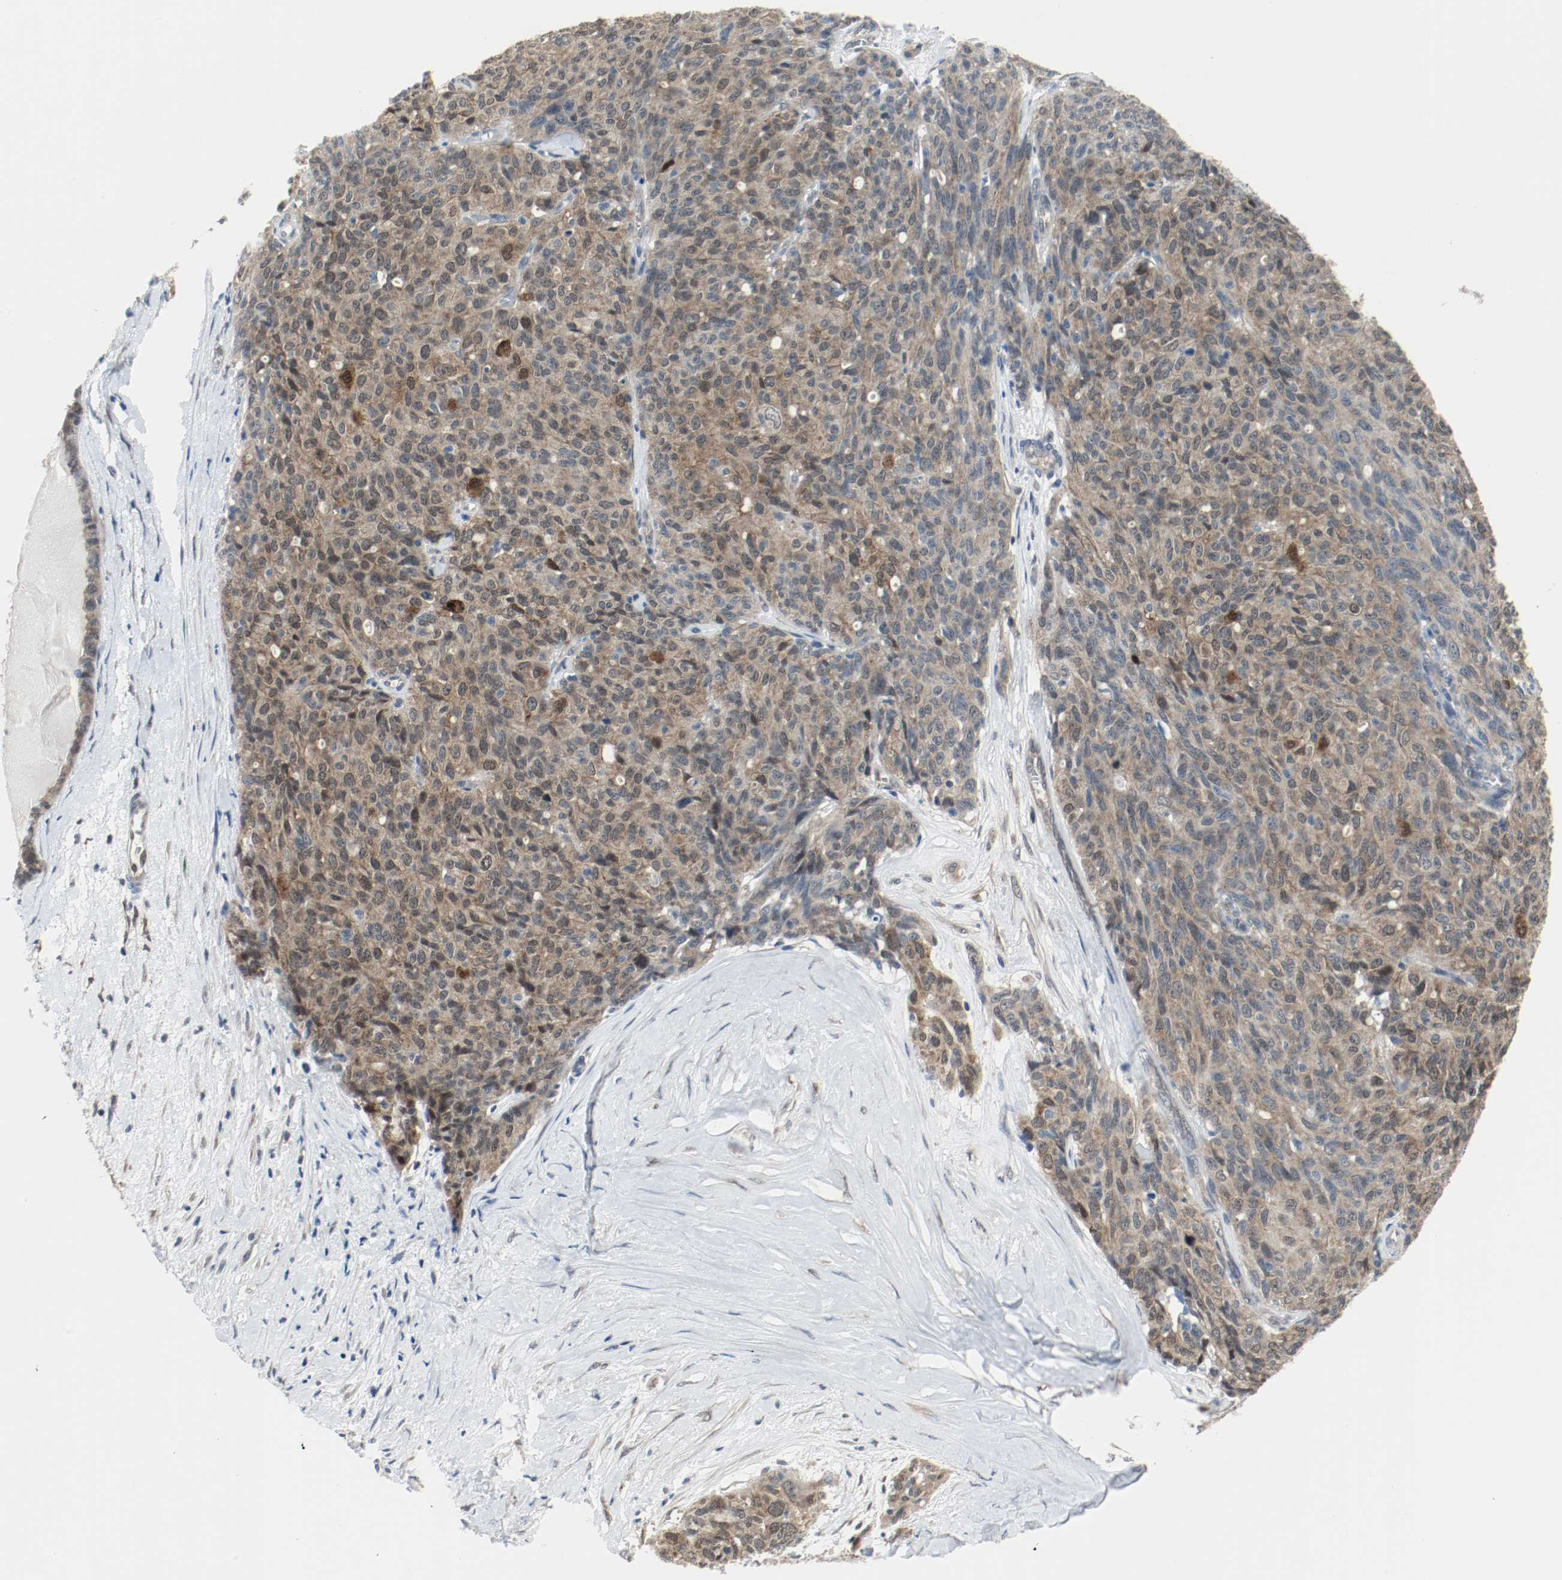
{"staining": {"intensity": "weak", "quantity": ">75%", "location": "cytoplasmic/membranous,nuclear"}, "tissue": "ovarian cancer", "cell_type": "Tumor cells", "image_type": "cancer", "snomed": [{"axis": "morphology", "description": "Carcinoma, endometroid"}, {"axis": "topography", "description": "Ovary"}], "caption": "Immunohistochemical staining of human ovarian cancer (endometroid carcinoma) shows low levels of weak cytoplasmic/membranous and nuclear positivity in about >75% of tumor cells. (DAB IHC with brightfield microscopy, high magnification).", "gene": "PPME1", "patient": {"sex": "female", "age": 60}}